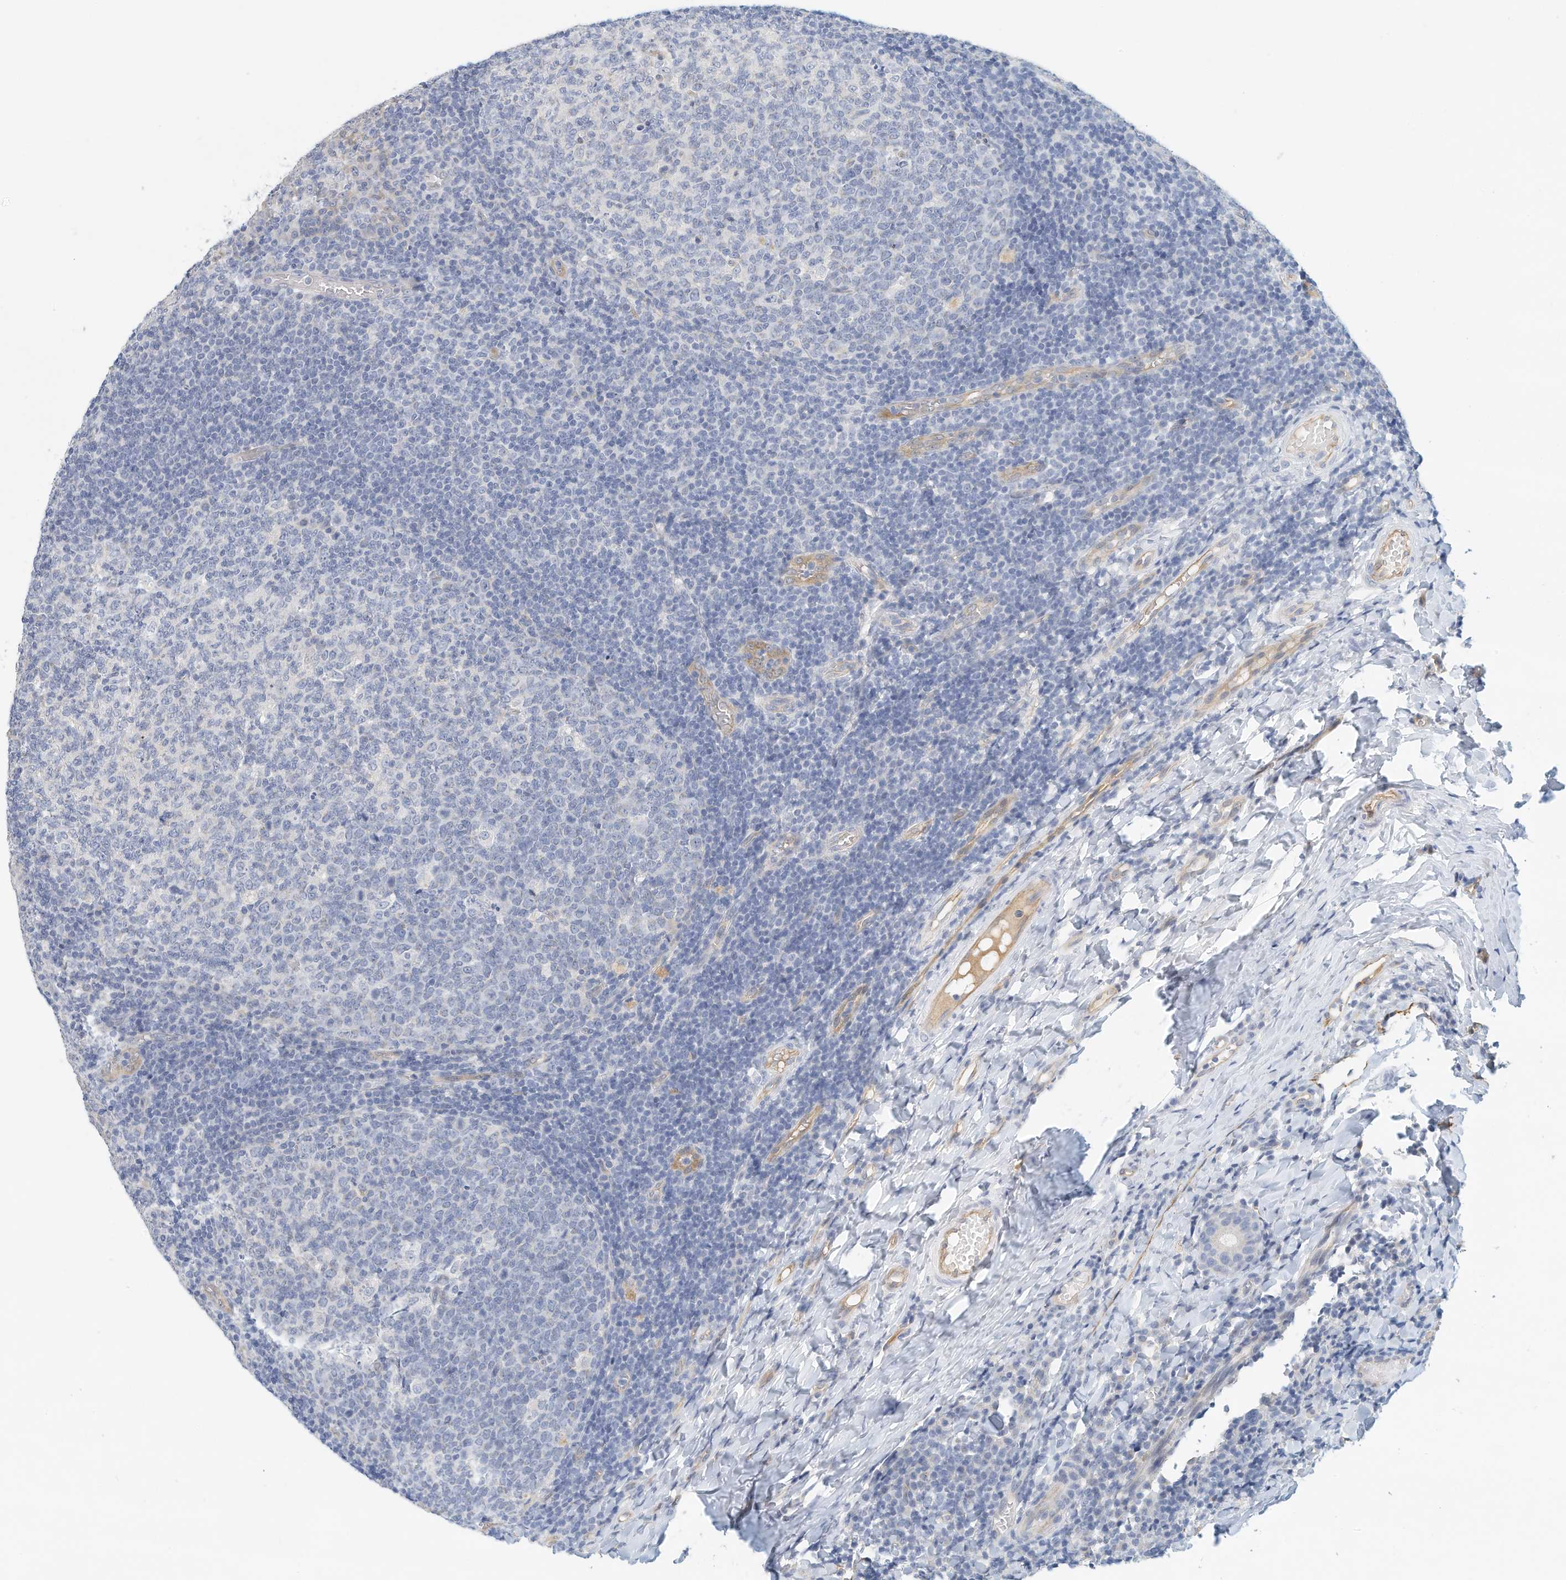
{"staining": {"intensity": "negative", "quantity": "none", "location": "none"}, "tissue": "tonsil", "cell_type": "Germinal center cells", "image_type": "normal", "snomed": [{"axis": "morphology", "description": "Normal tissue, NOS"}, {"axis": "topography", "description": "Tonsil"}], "caption": "An immunohistochemistry (IHC) image of unremarkable tonsil is shown. There is no staining in germinal center cells of tonsil. The staining is performed using DAB (3,3'-diaminobenzidine) brown chromogen with nuclei counter-stained in using hematoxylin.", "gene": "ARHGAP28", "patient": {"sex": "female", "age": 19}}